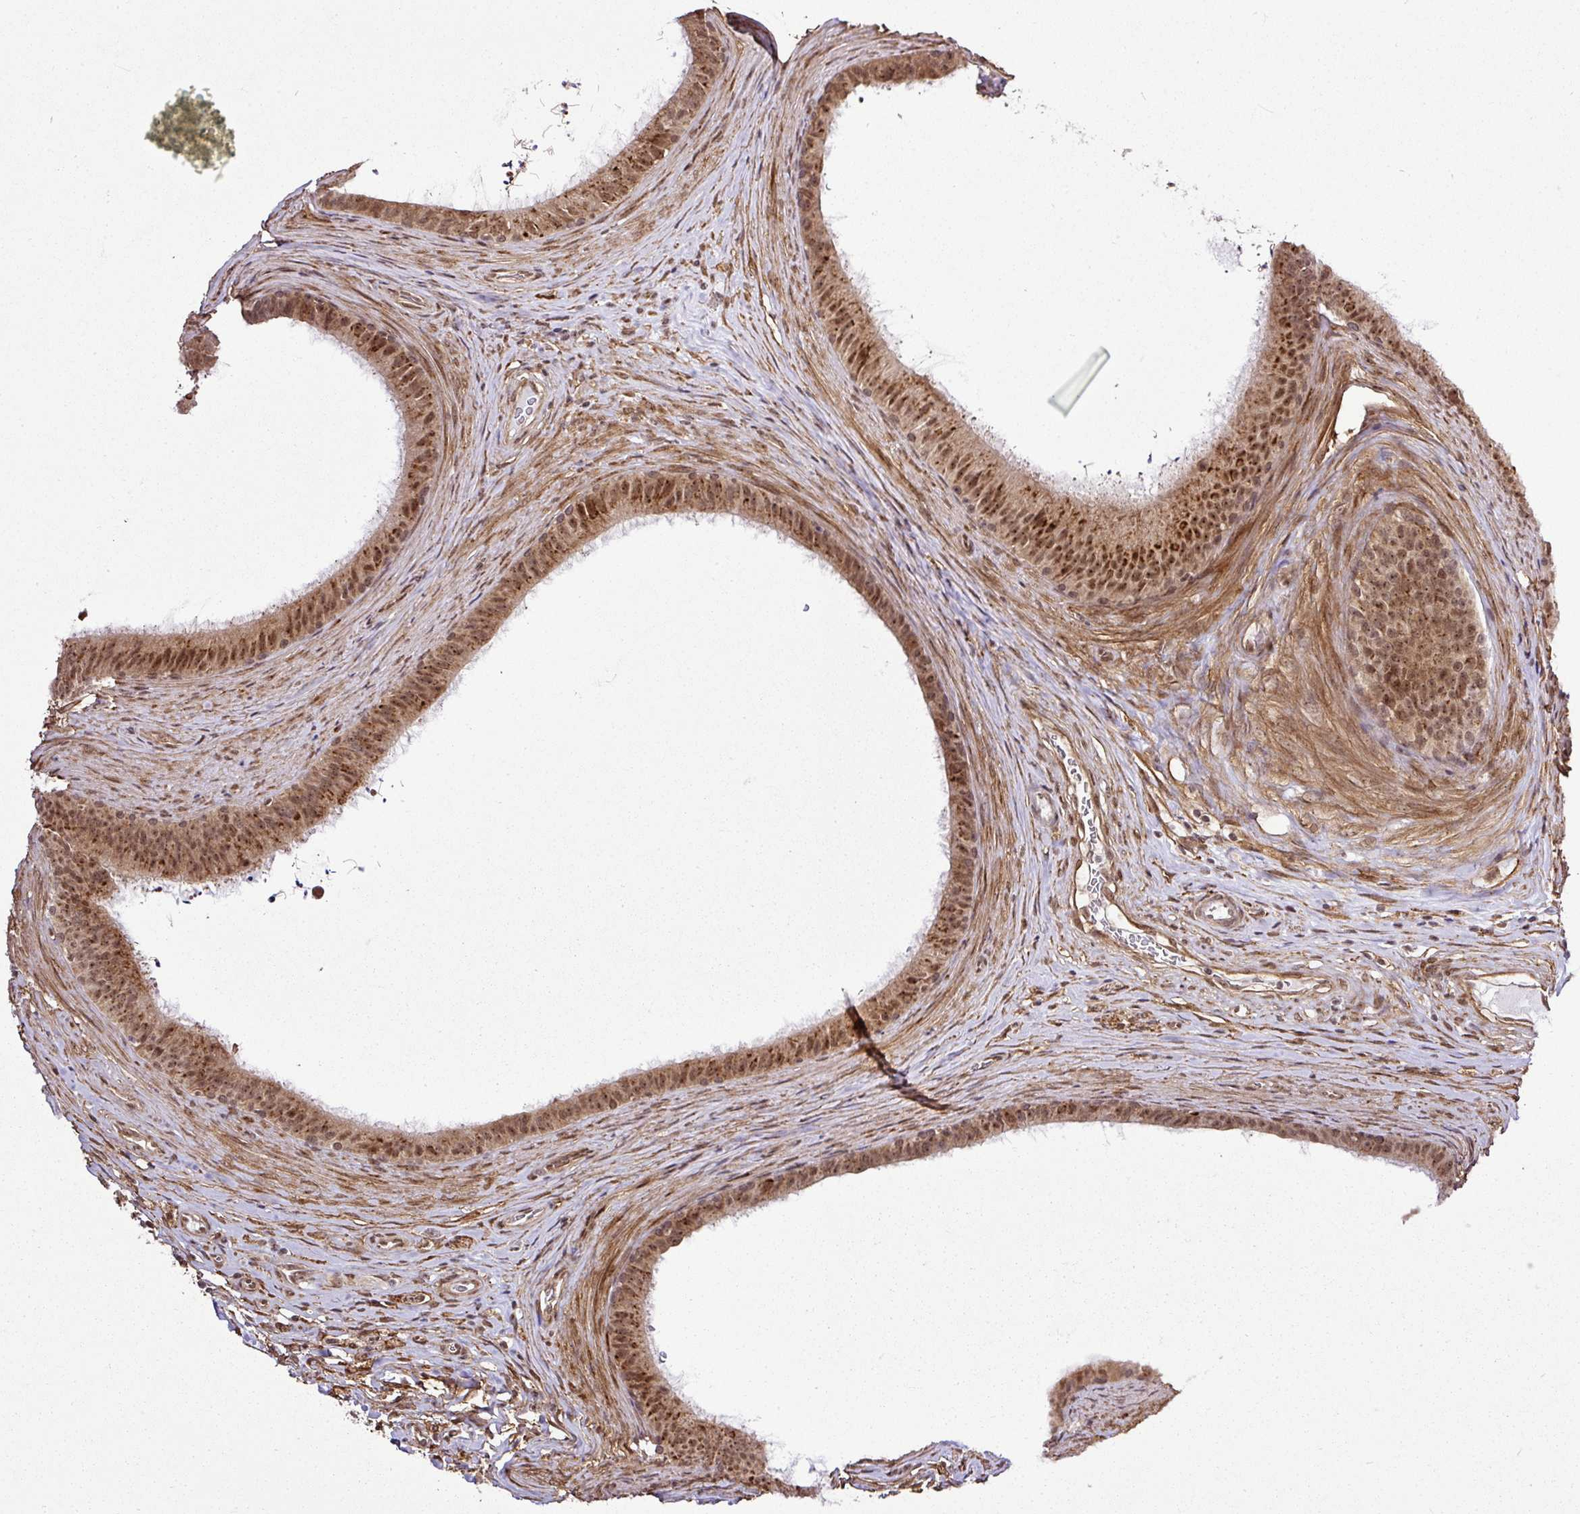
{"staining": {"intensity": "moderate", "quantity": ">75%", "location": "cytoplasmic/membranous,nuclear"}, "tissue": "epididymis", "cell_type": "Glandular cells", "image_type": "normal", "snomed": [{"axis": "morphology", "description": "Normal tissue, NOS"}, {"axis": "topography", "description": "Testis"}, {"axis": "topography", "description": "Epididymis"}], "caption": "Epididymis stained with DAB (3,3'-diaminobenzidine) immunohistochemistry (IHC) reveals medium levels of moderate cytoplasmic/membranous,nuclear positivity in approximately >75% of glandular cells.", "gene": "FAM153A", "patient": {"sex": "male", "age": 41}}